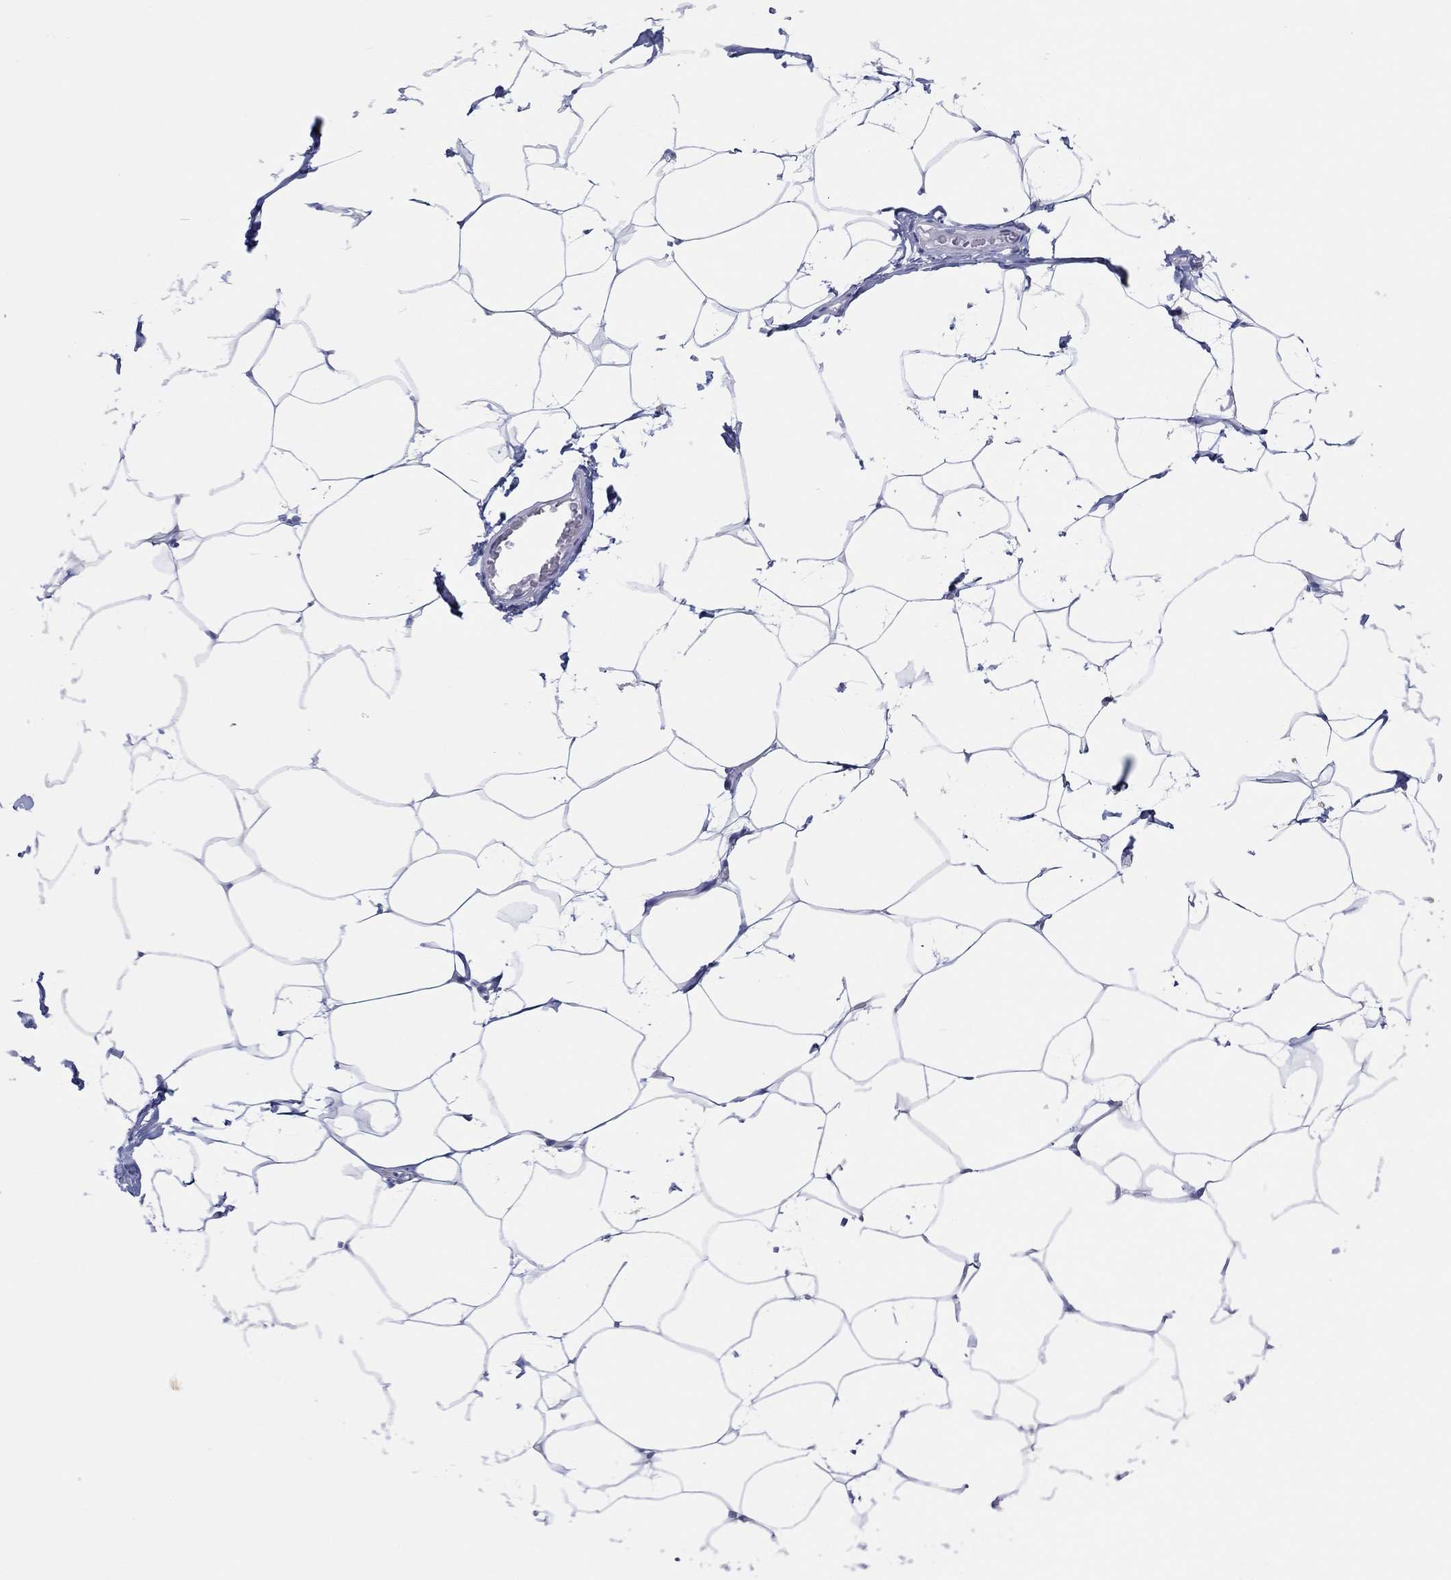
{"staining": {"intensity": "negative", "quantity": "none", "location": "none"}, "tissue": "breast", "cell_type": "Adipocytes", "image_type": "normal", "snomed": [{"axis": "morphology", "description": "Normal tissue, NOS"}, {"axis": "topography", "description": "Breast"}], "caption": "The histopathology image reveals no significant positivity in adipocytes of breast.", "gene": "ERICH3", "patient": {"sex": "female", "age": 32}}